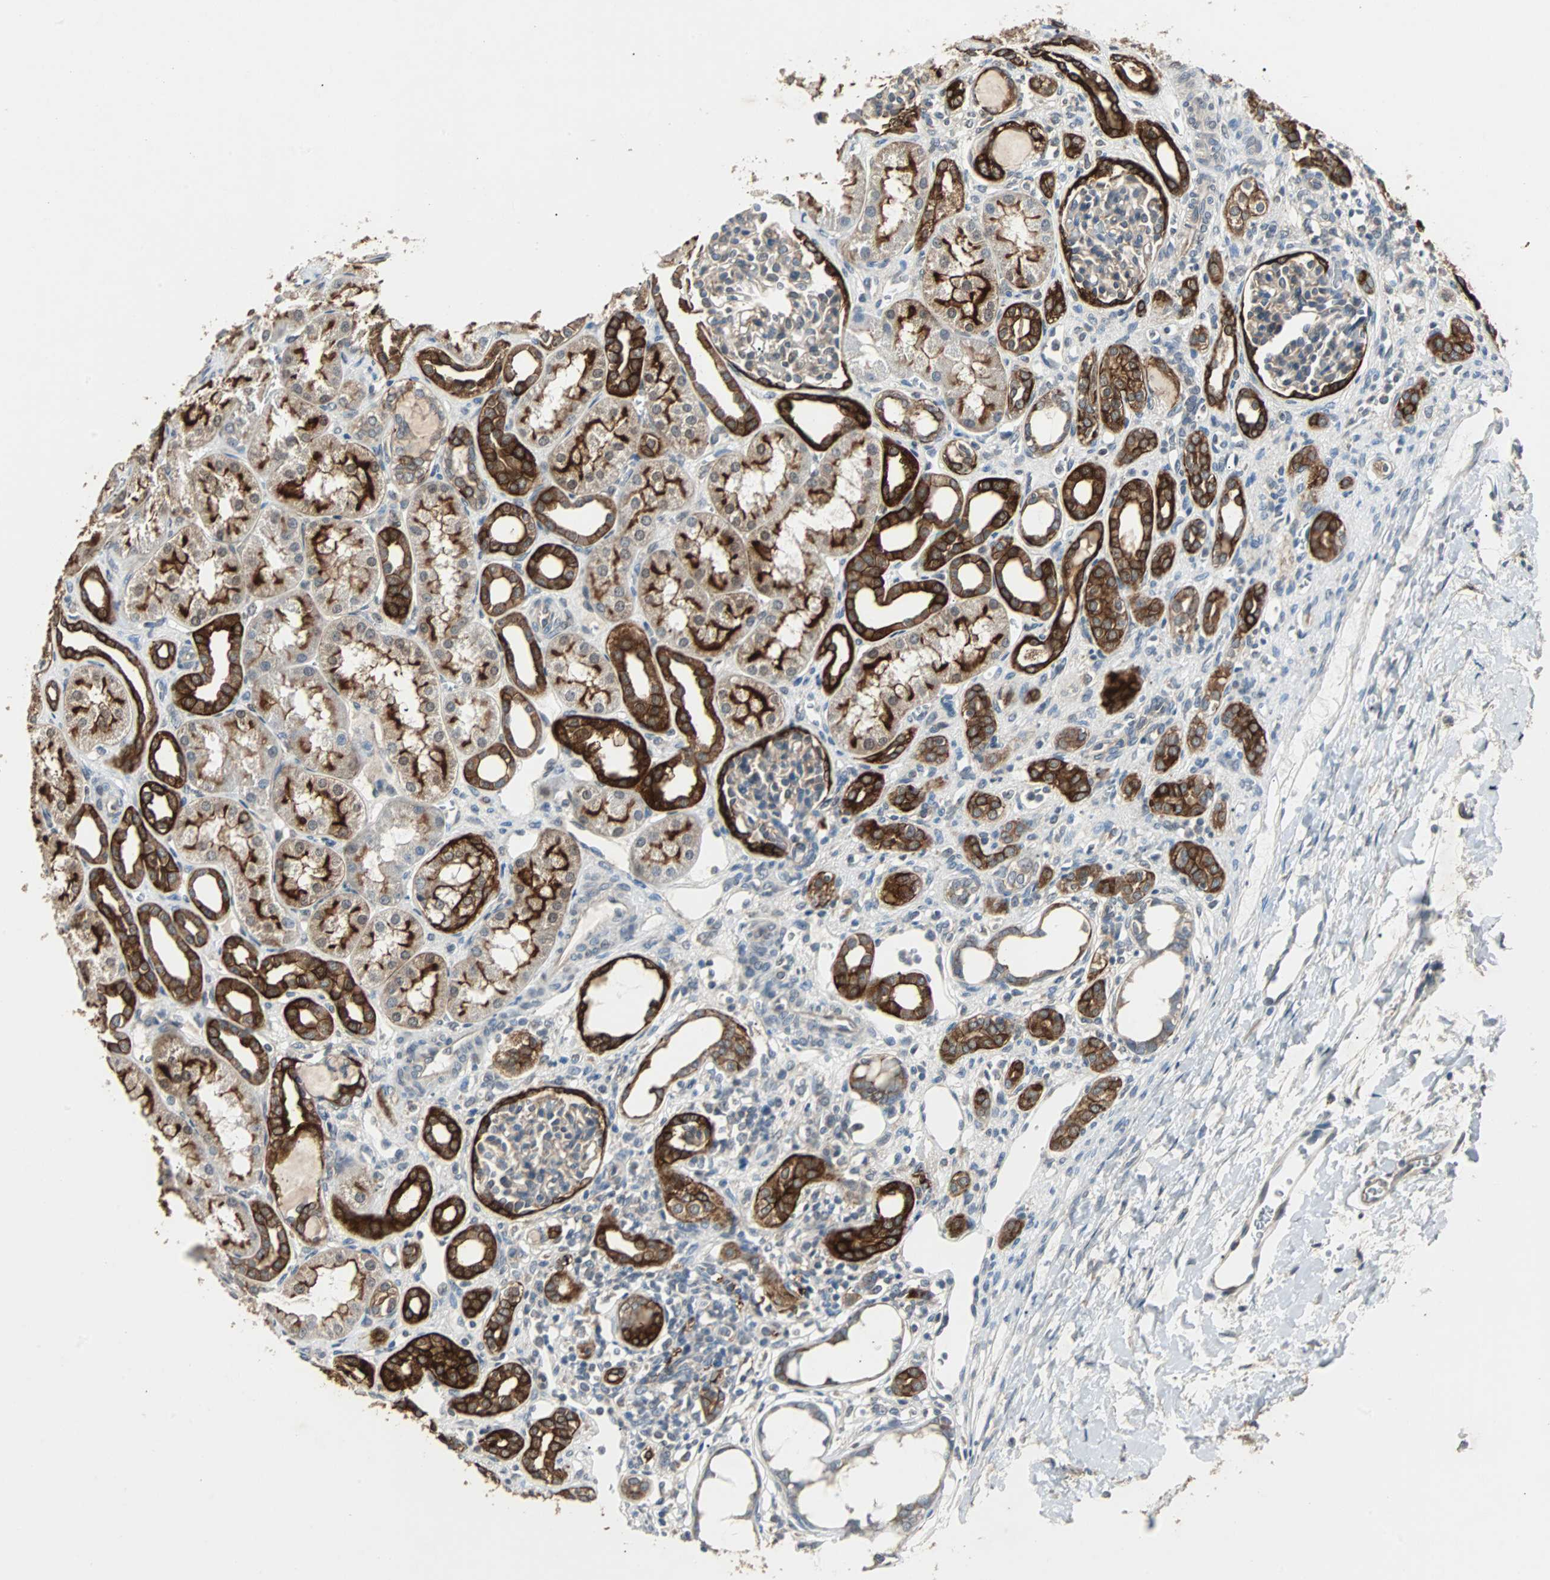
{"staining": {"intensity": "negative", "quantity": "none", "location": "none"}, "tissue": "kidney", "cell_type": "Cells in glomeruli", "image_type": "normal", "snomed": [{"axis": "morphology", "description": "Normal tissue, NOS"}, {"axis": "topography", "description": "Kidney"}], "caption": "Immunohistochemistry (IHC) of benign kidney displays no positivity in cells in glomeruli.", "gene": "CMC2", "patient": {"sex": "male", "age": 7}}